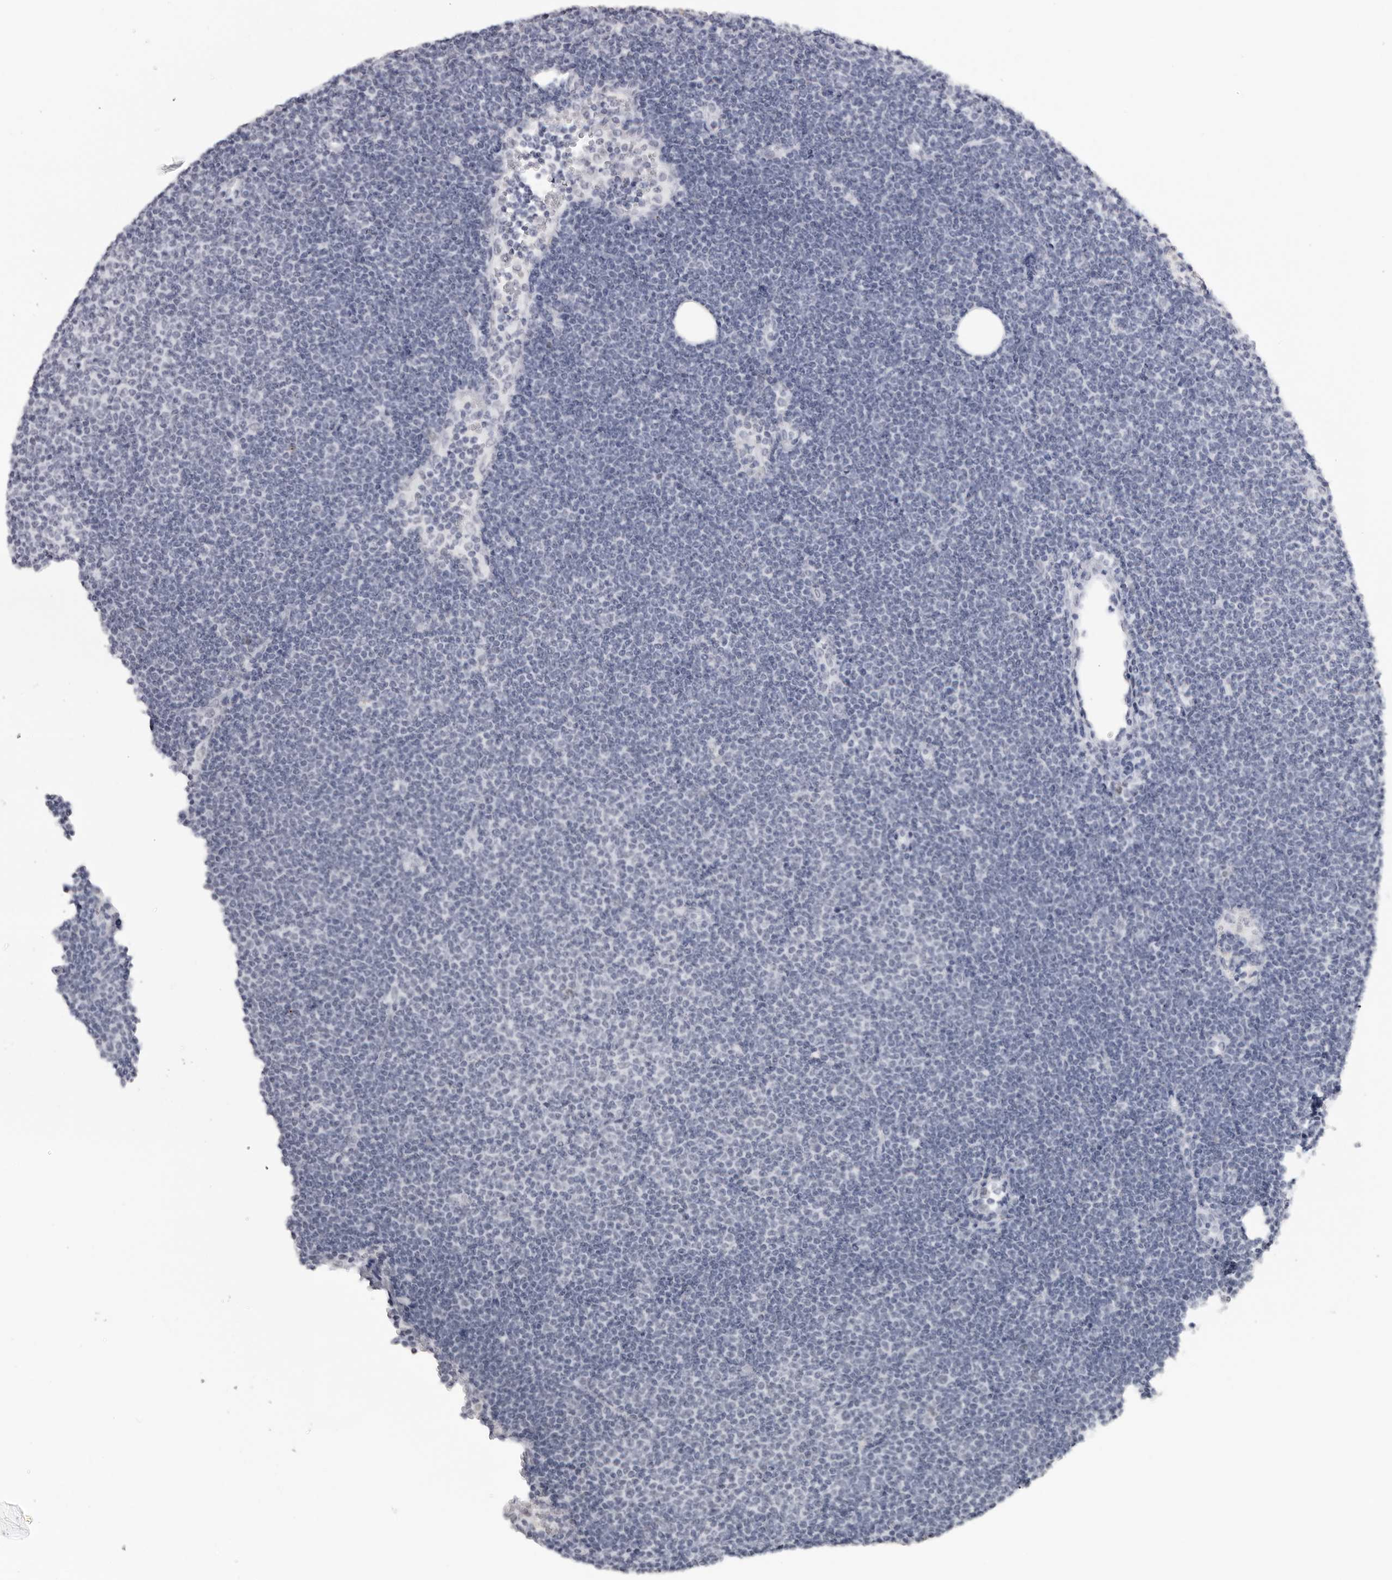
{"staining": {"intensity": "negative", "quantity": "none", "location": "none"}, "tissue": "lymphoma", "cell_type": "Tumor cells", "image_type": "cancer", "snomed": [{"axis": "morphology", "description": "Malignant lymphoma, non-Hodgkin's type, Low grade"}, {"axis": "topography", "description": "Lymph node"}], "caption": "Immunohistochemical staining of lymphoma reveals no significant staining in tumor cells.", "gene": "ESPN", "patient": {"sex": "female", "age": 53}}